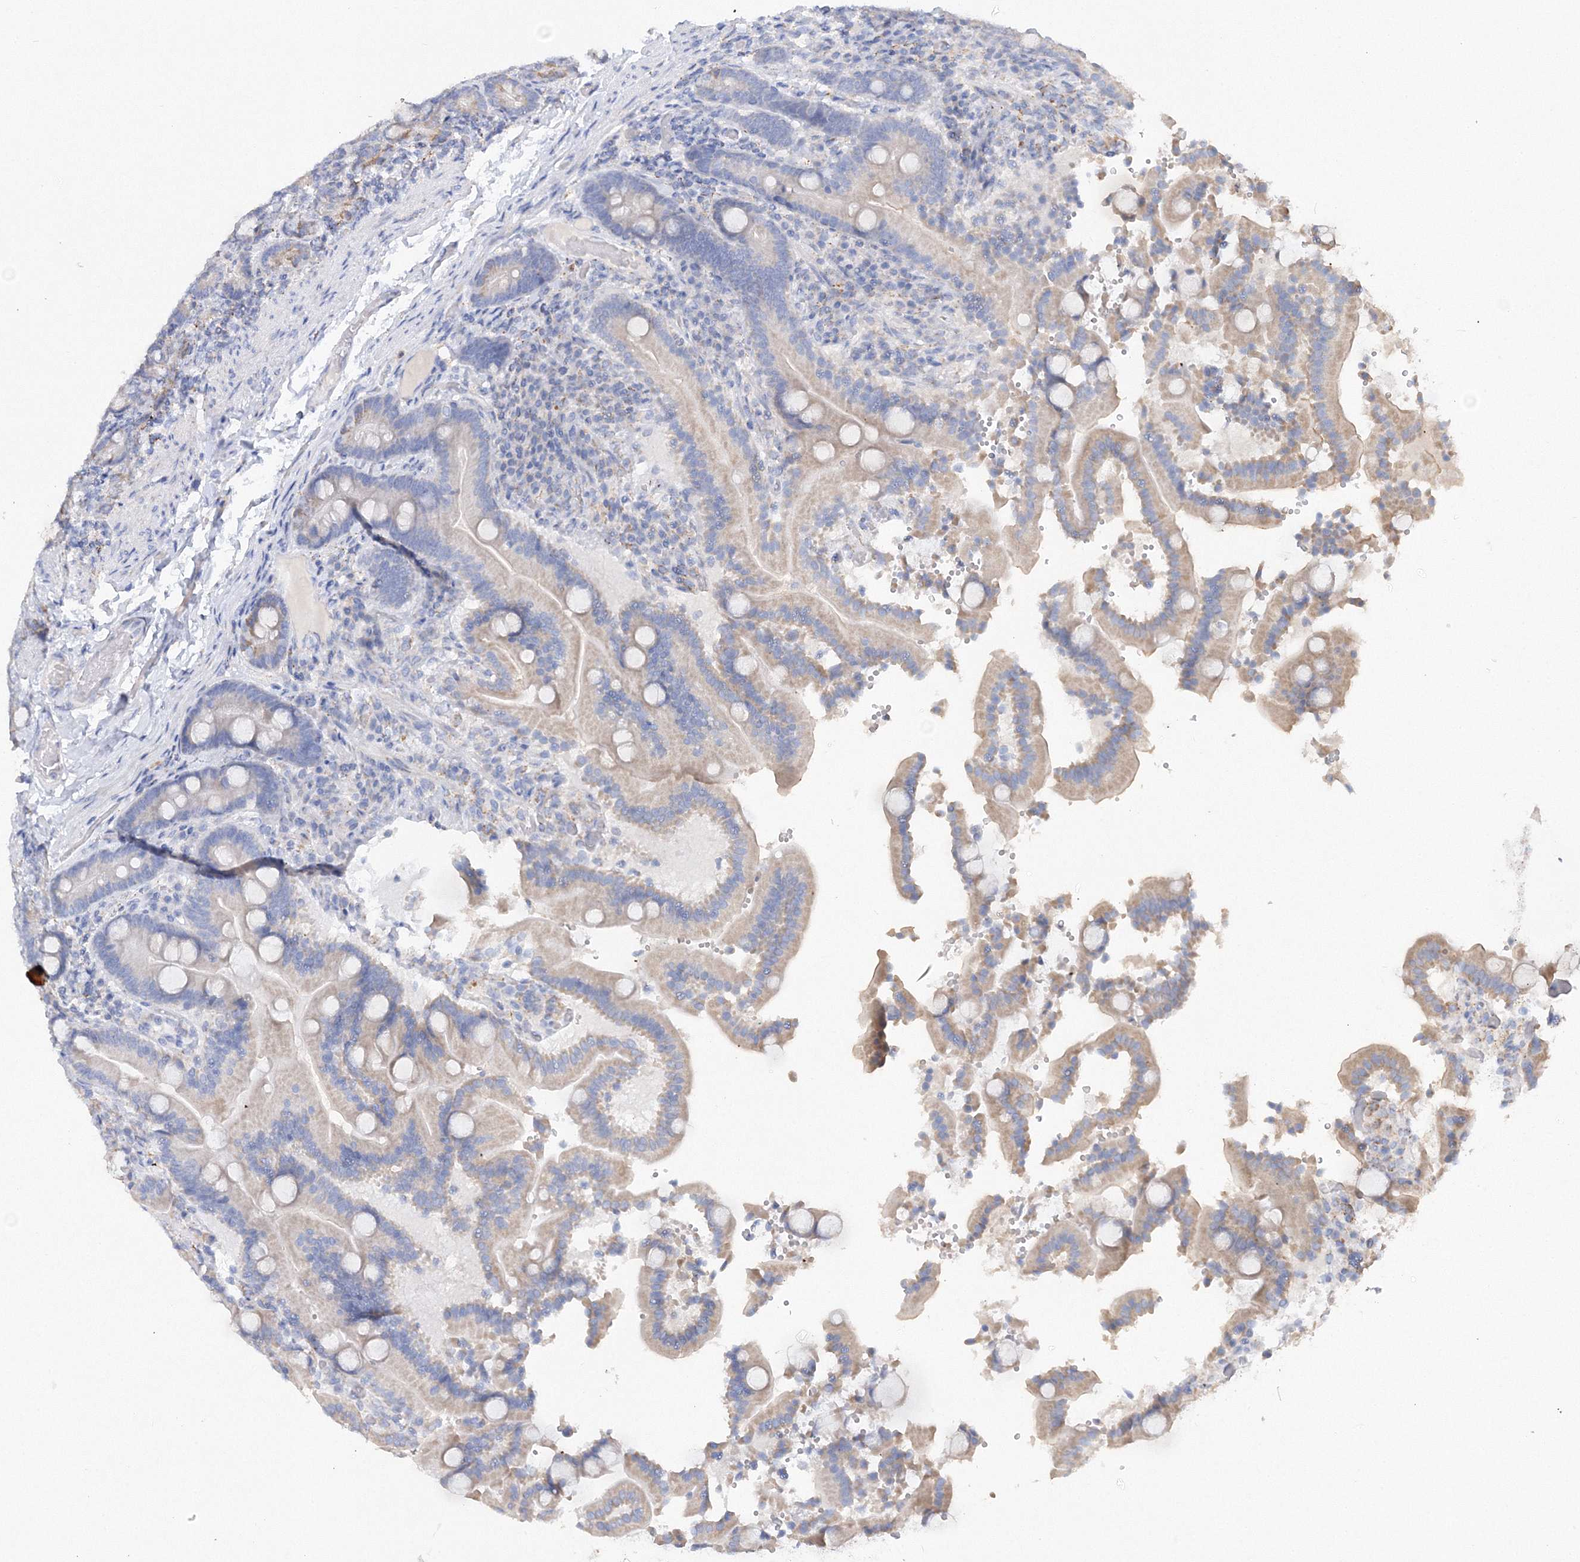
{"staining": {"intensity": "weak", "quantity": "<25%", "location": "cytoplasmic/membranous"}, "tissue": "duodenum", "cell_type": "Glandular cells", "image_type": "normal", "snomed": [{"axis": "morphology", "description": "Normal tissue, NOS"}, {"axis": "topography", "description": "Duodenum"}], "caption": "Immunohistochemistry (IHC) of unremarkable human duodenum reveals no staining in glandular cells.", "gene": "MERTK", "patient": {"sex": "female", "age": 62}}